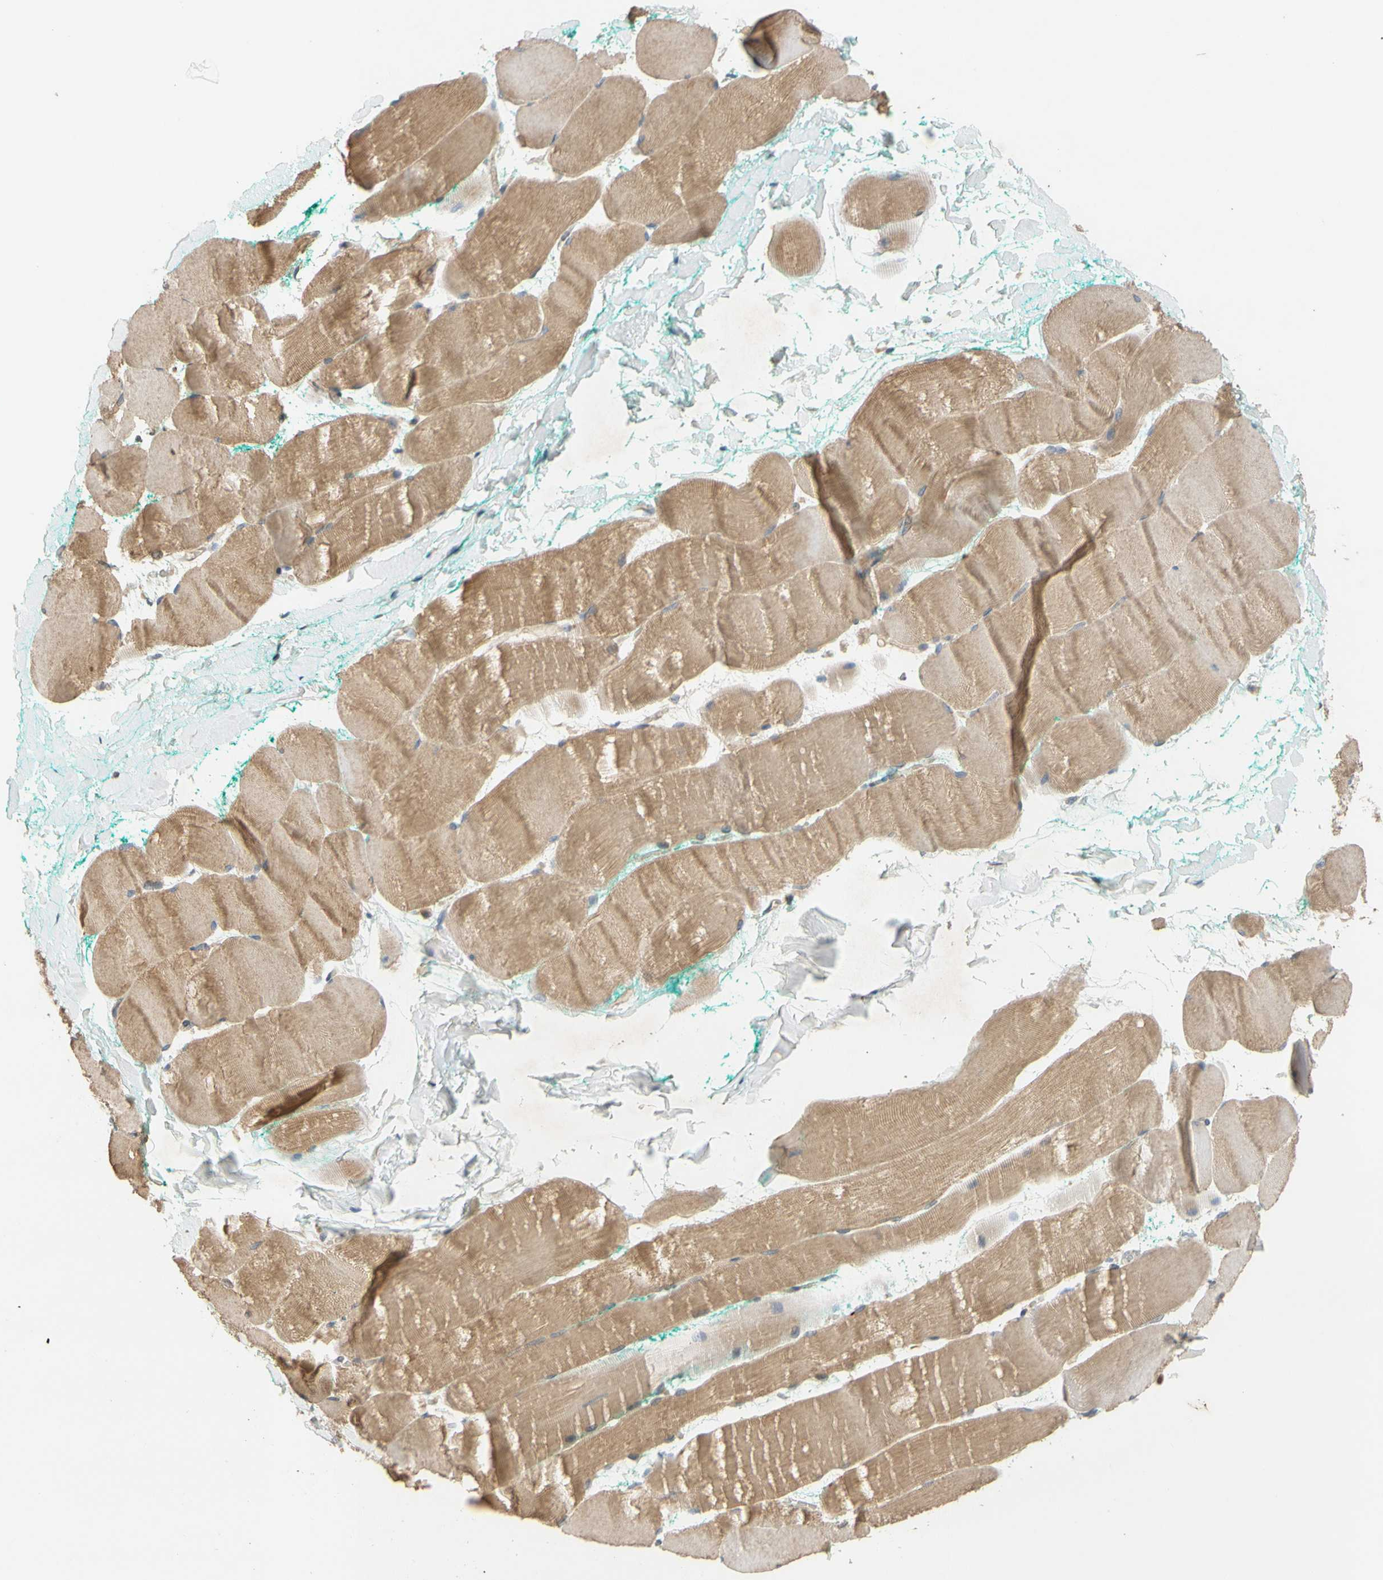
{"staining": {"intensity": "moderate", "quantity": ">75%", "location": "cytoplasmic/membranous"}, "tissue": "skeletal muscle", "cell_type": "Myocytes", "image_type": "normal", "snomed": [{"axis": "morphology", "description": "Normal tissue, NOS"}, {"axis": "morphology", "description": "Squamous cell carcinoma, NOS"}, {"axis": "topography", "description": "Skeletal muscle"}], "caption": "An immunohistochemistry (IHC) histopathology image of normal tissue is shown. Protein staining in brown labels moderate cytoplasmic/membranous positivity in skeletal muscle within myocytes.", "gene": "MBTPS2", "patient": {"sex": "male", "age": 51}}